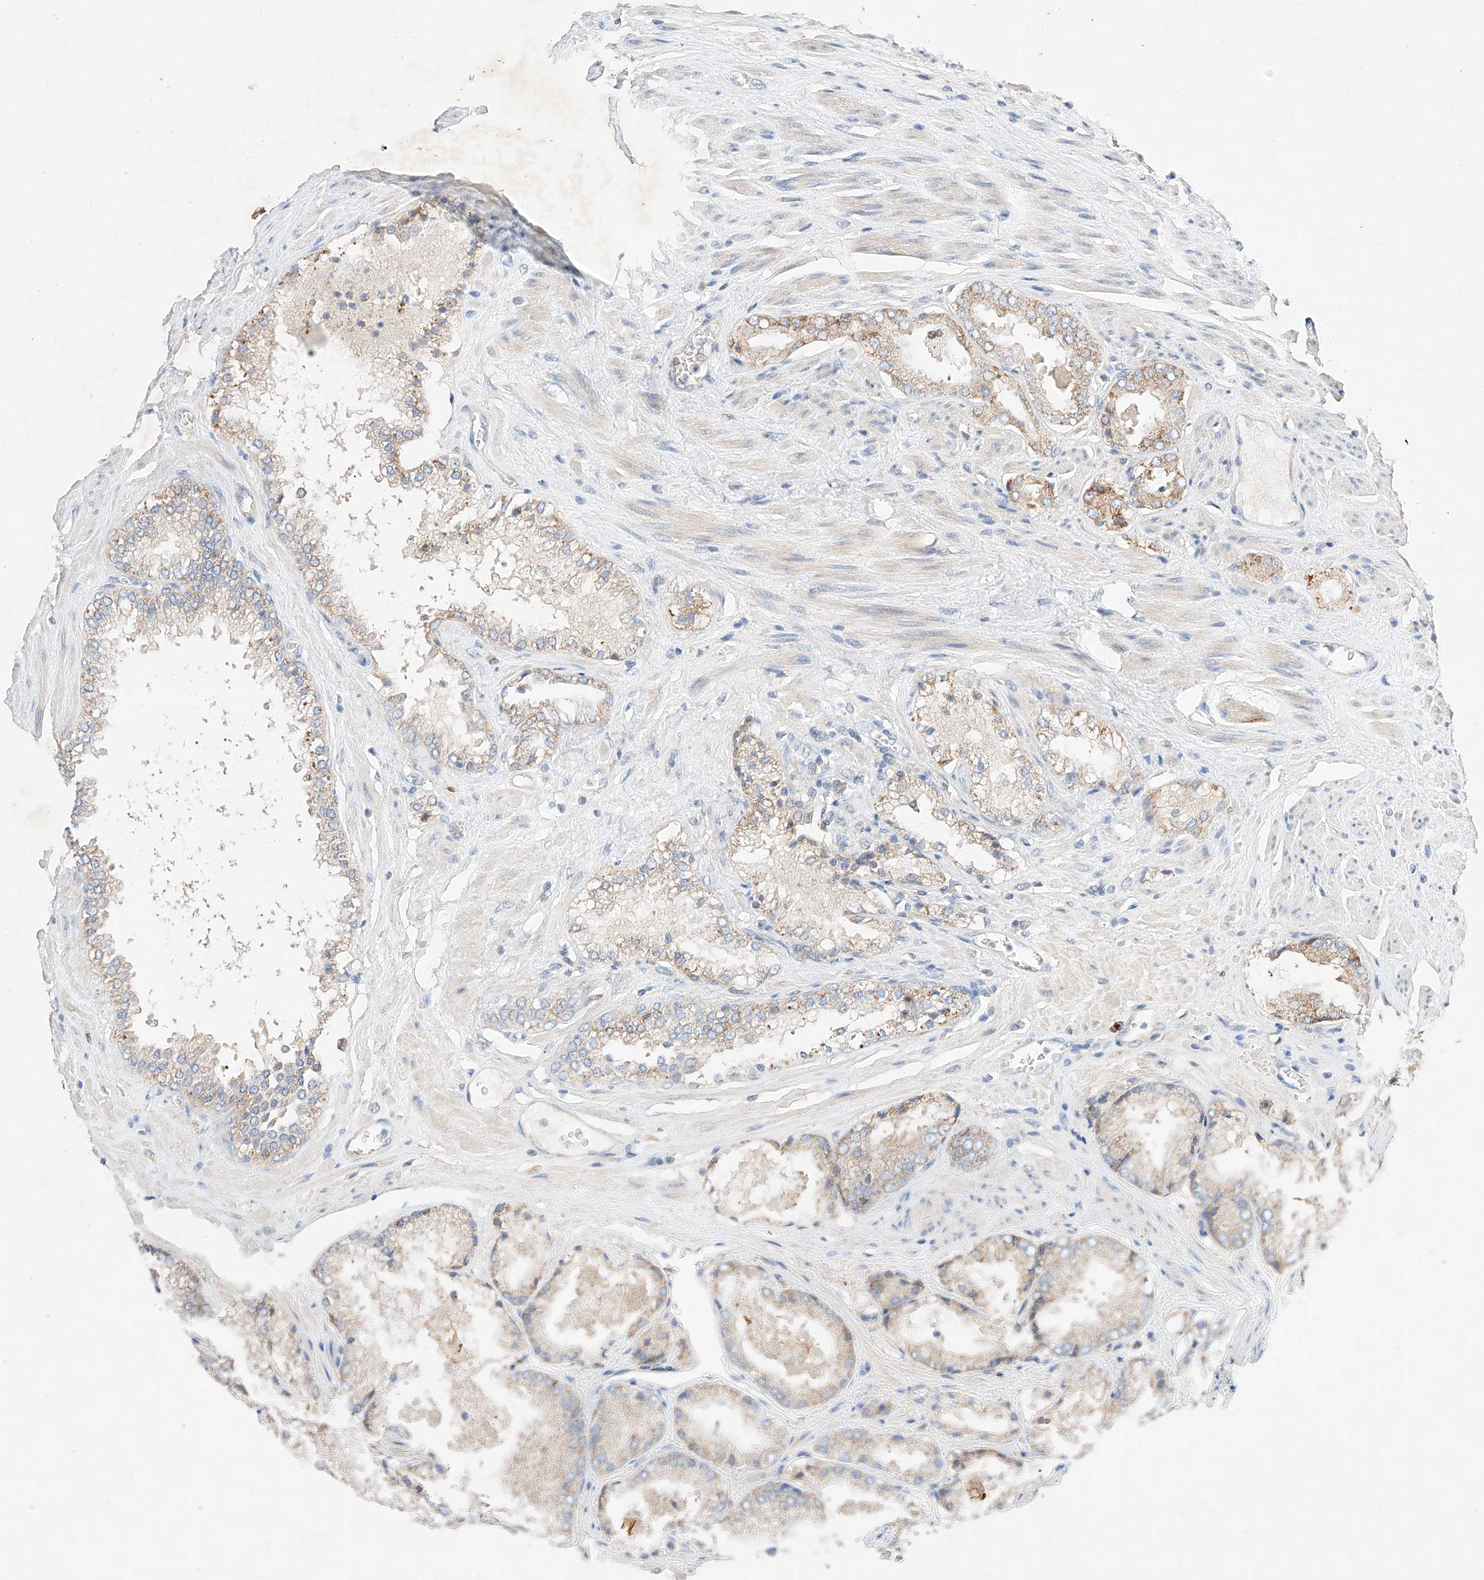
{"staining": {"intensity": "moderate", "quantity": "25%-75%", "location": "cytoplasmic/membranous"}, "tissue": "prostate cancer", "cell_type": "Tumor cells", "image_type": "cancer", "snomed": [{"axis": "morphology", "description": "Adenocarcinoma, High grade"}, {"axis": "topography", "description": "Prostate"}], "caption": "A brown stain highlights moderate cytoplasmic/membranous positivity of a protein in human prostate cancer tumor cells. (DAB (3,3'-diaminobenzidine) IHC, brown staining for protein, blue staining for nuclei).", "gene": "C6orf118", "patient": {"sex": "male", "age": 58}}